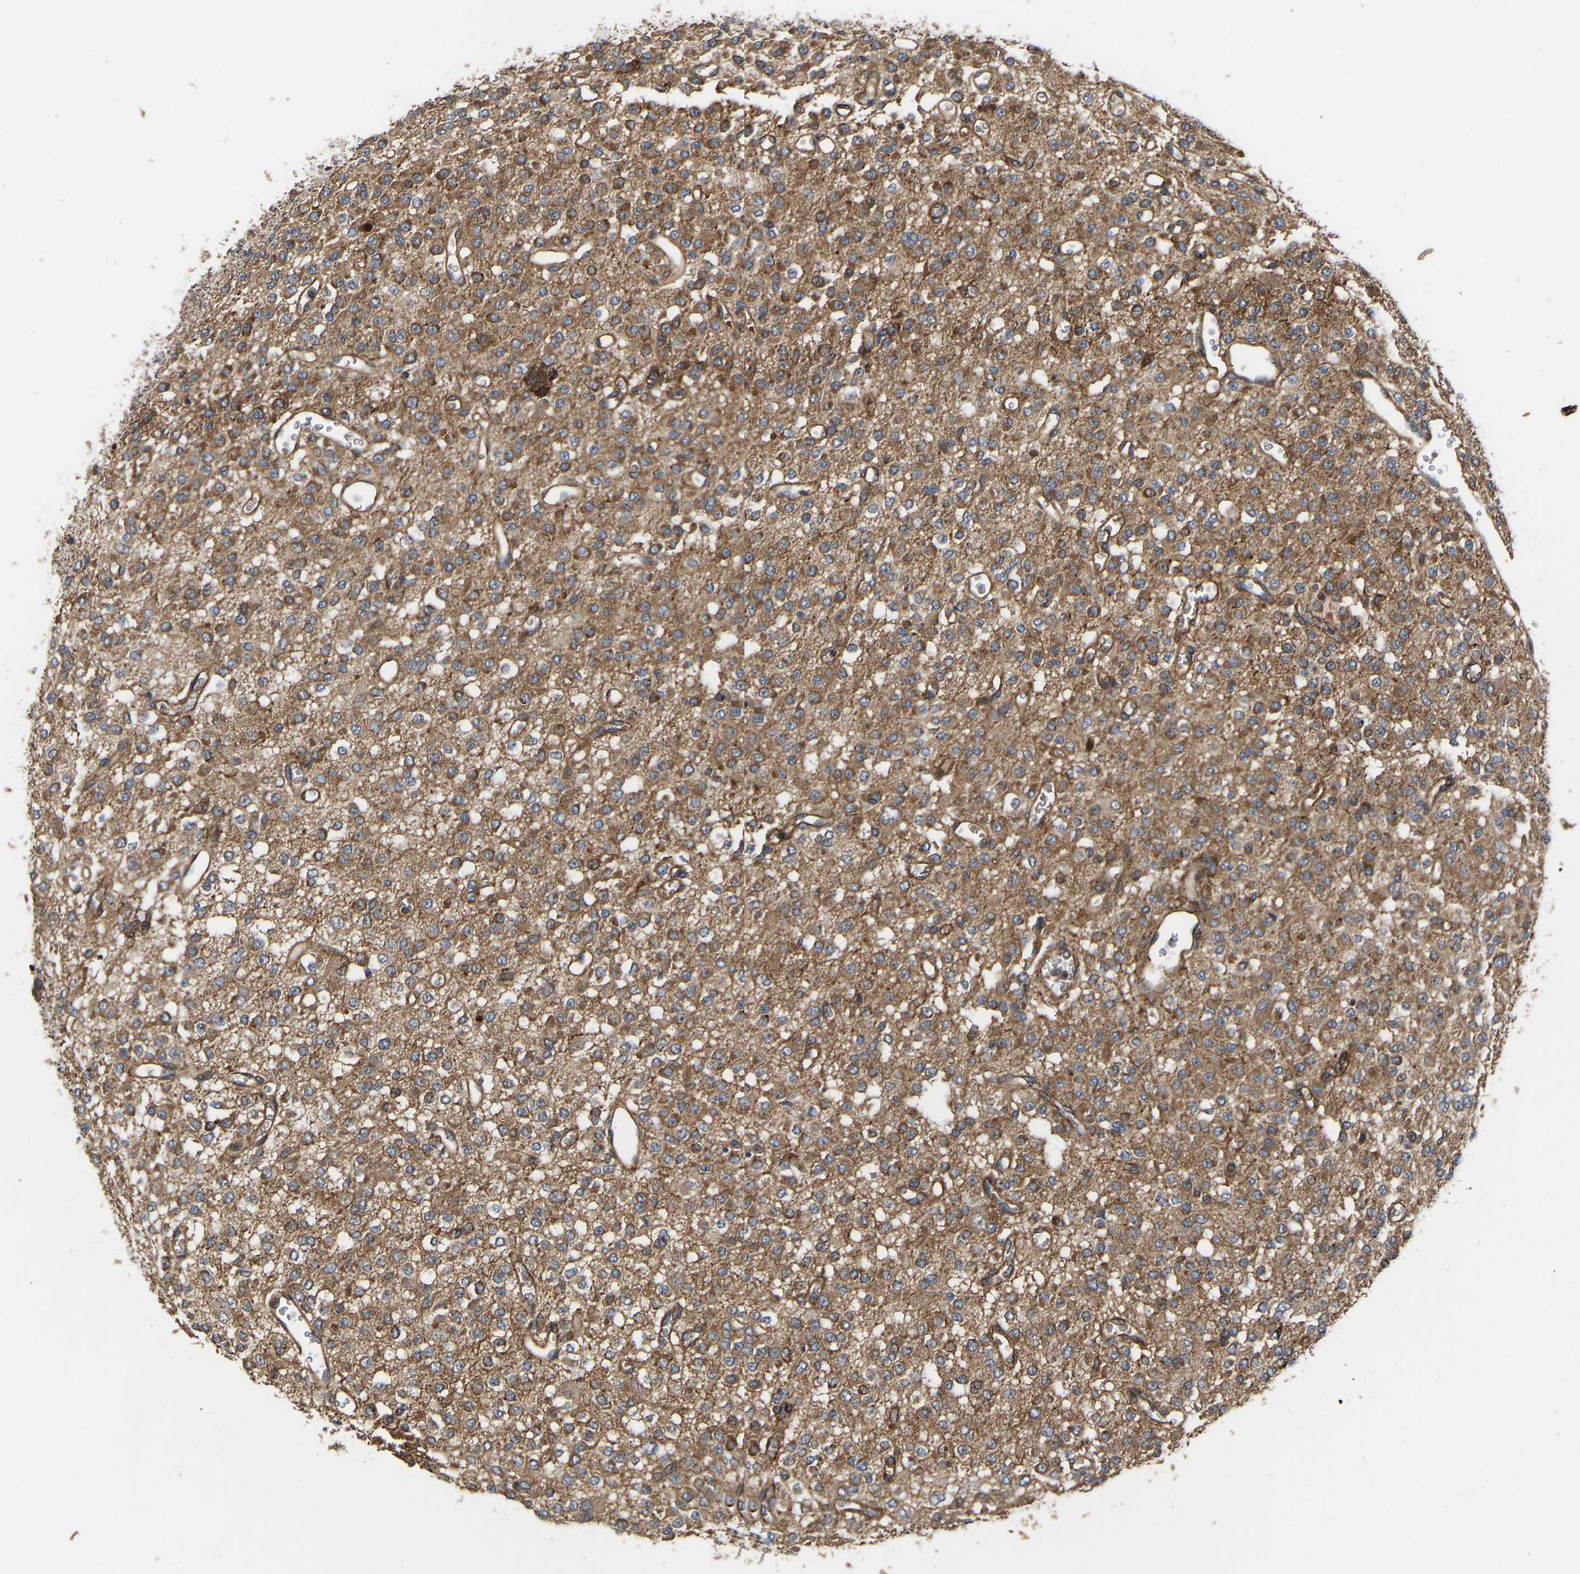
{"staining": {"intensity": "moderate", "quantity": "25%-75%", "location": "cytoplasmic/membranous"}, "tissue": "glioma", "cell_type": "Tumor cells", "image_type": "cancer", "snomed": [{"axis": "morphology", "description": "Glioma, malignant, Low grade"}, {"axis": "topography", "description": "Brain"}], "caption": "Moderate cytoplasmic/membranous protein positivity is seen in about 25%-75% of tumor cells in malignant glioma (low-grade).", "gene": "STAU1", "patient": {"sex": "male", "age": 38}}